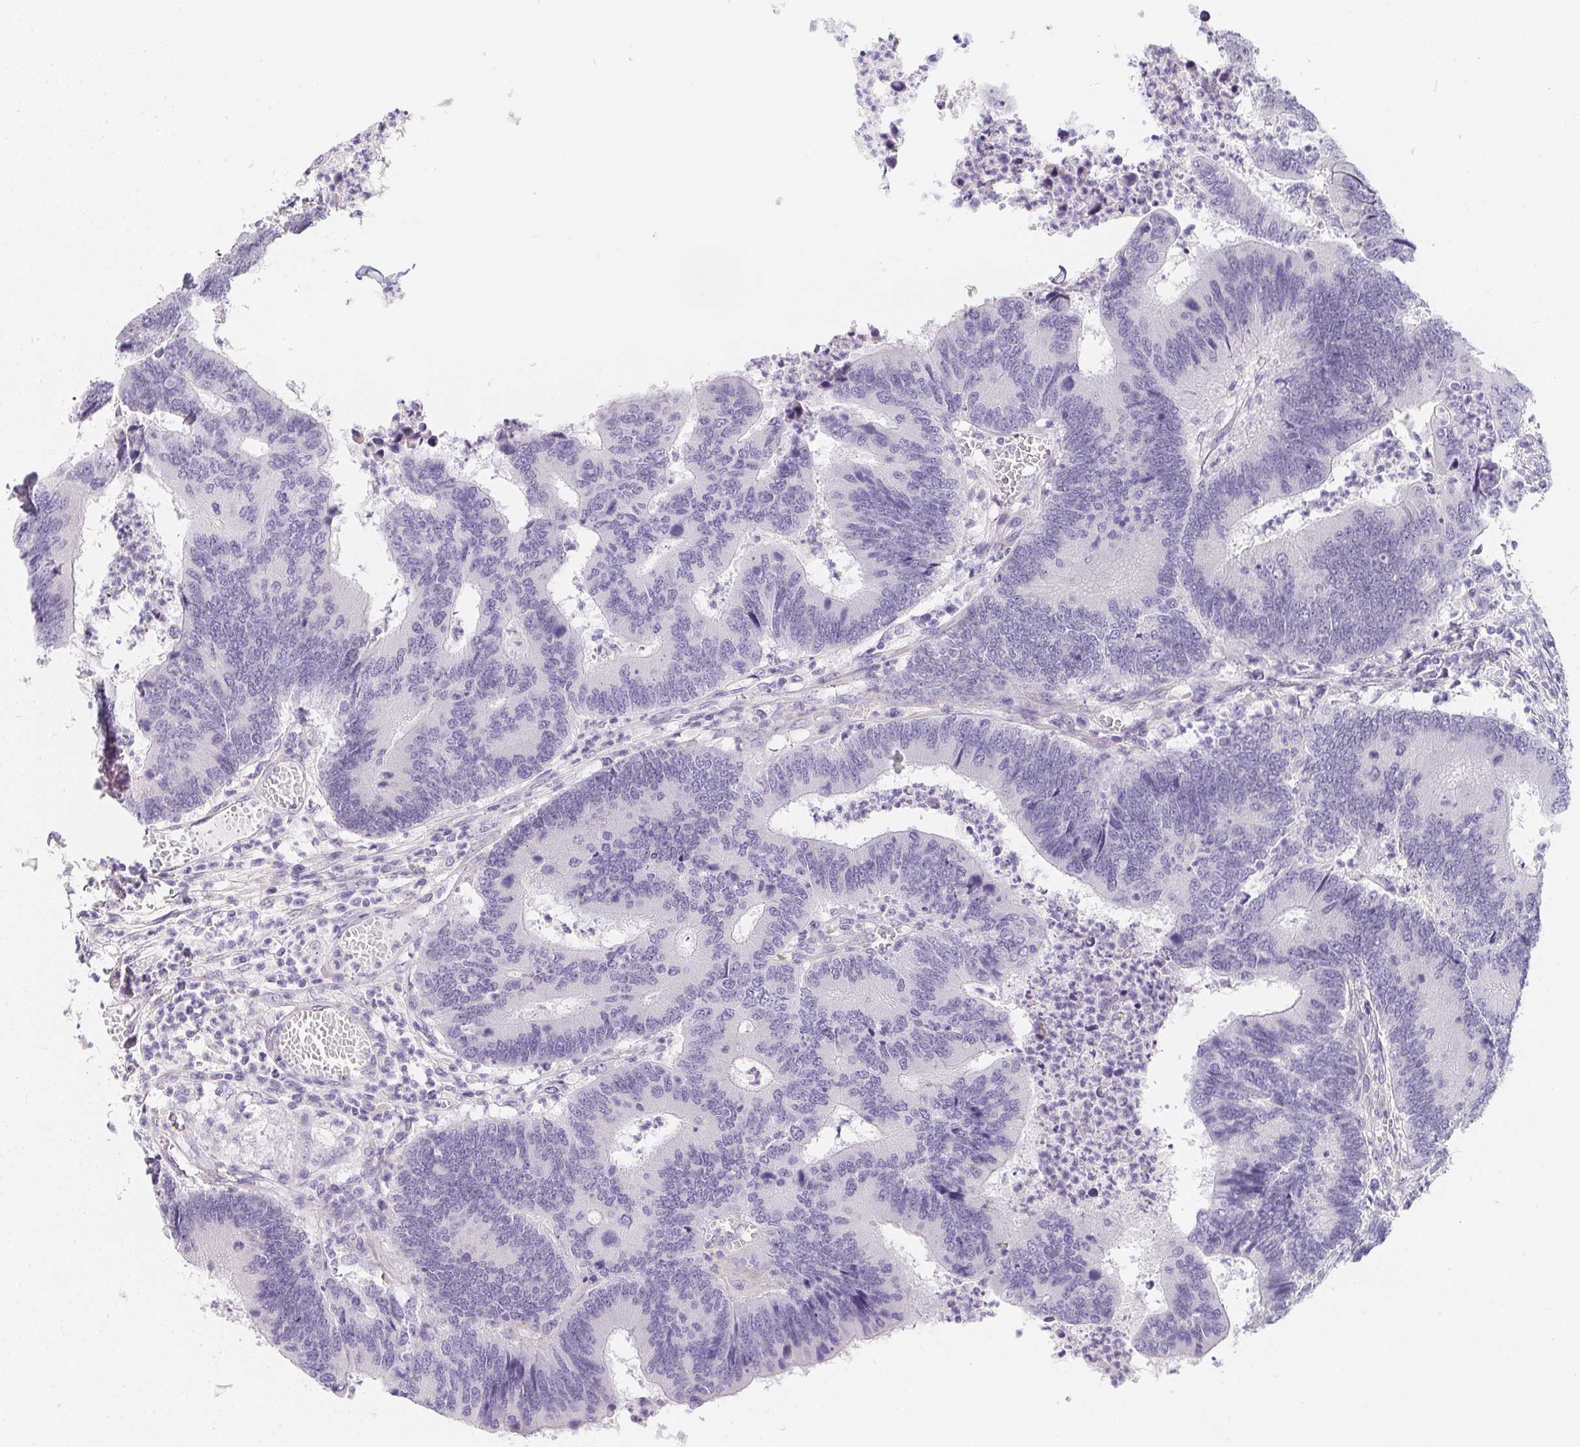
{"staining": {"intensity": "negative", "quantity": "none", "location": "none"}, "tissue": "colorectal cancer", "cell_type": "Tumor cells", "image_type": "cancer", "snomed": [{"axis": "morphology", "description": "Adenocarcinoma, NOS"}, {"axis": "topography", "description": "Colon"}], "caption": "A photomicrograph of human adenocarcinoma (colorectal) is negative for staining in tumor cells.", "gene": "MAP1A", "patient": {"sex": "female", "age": 67}}